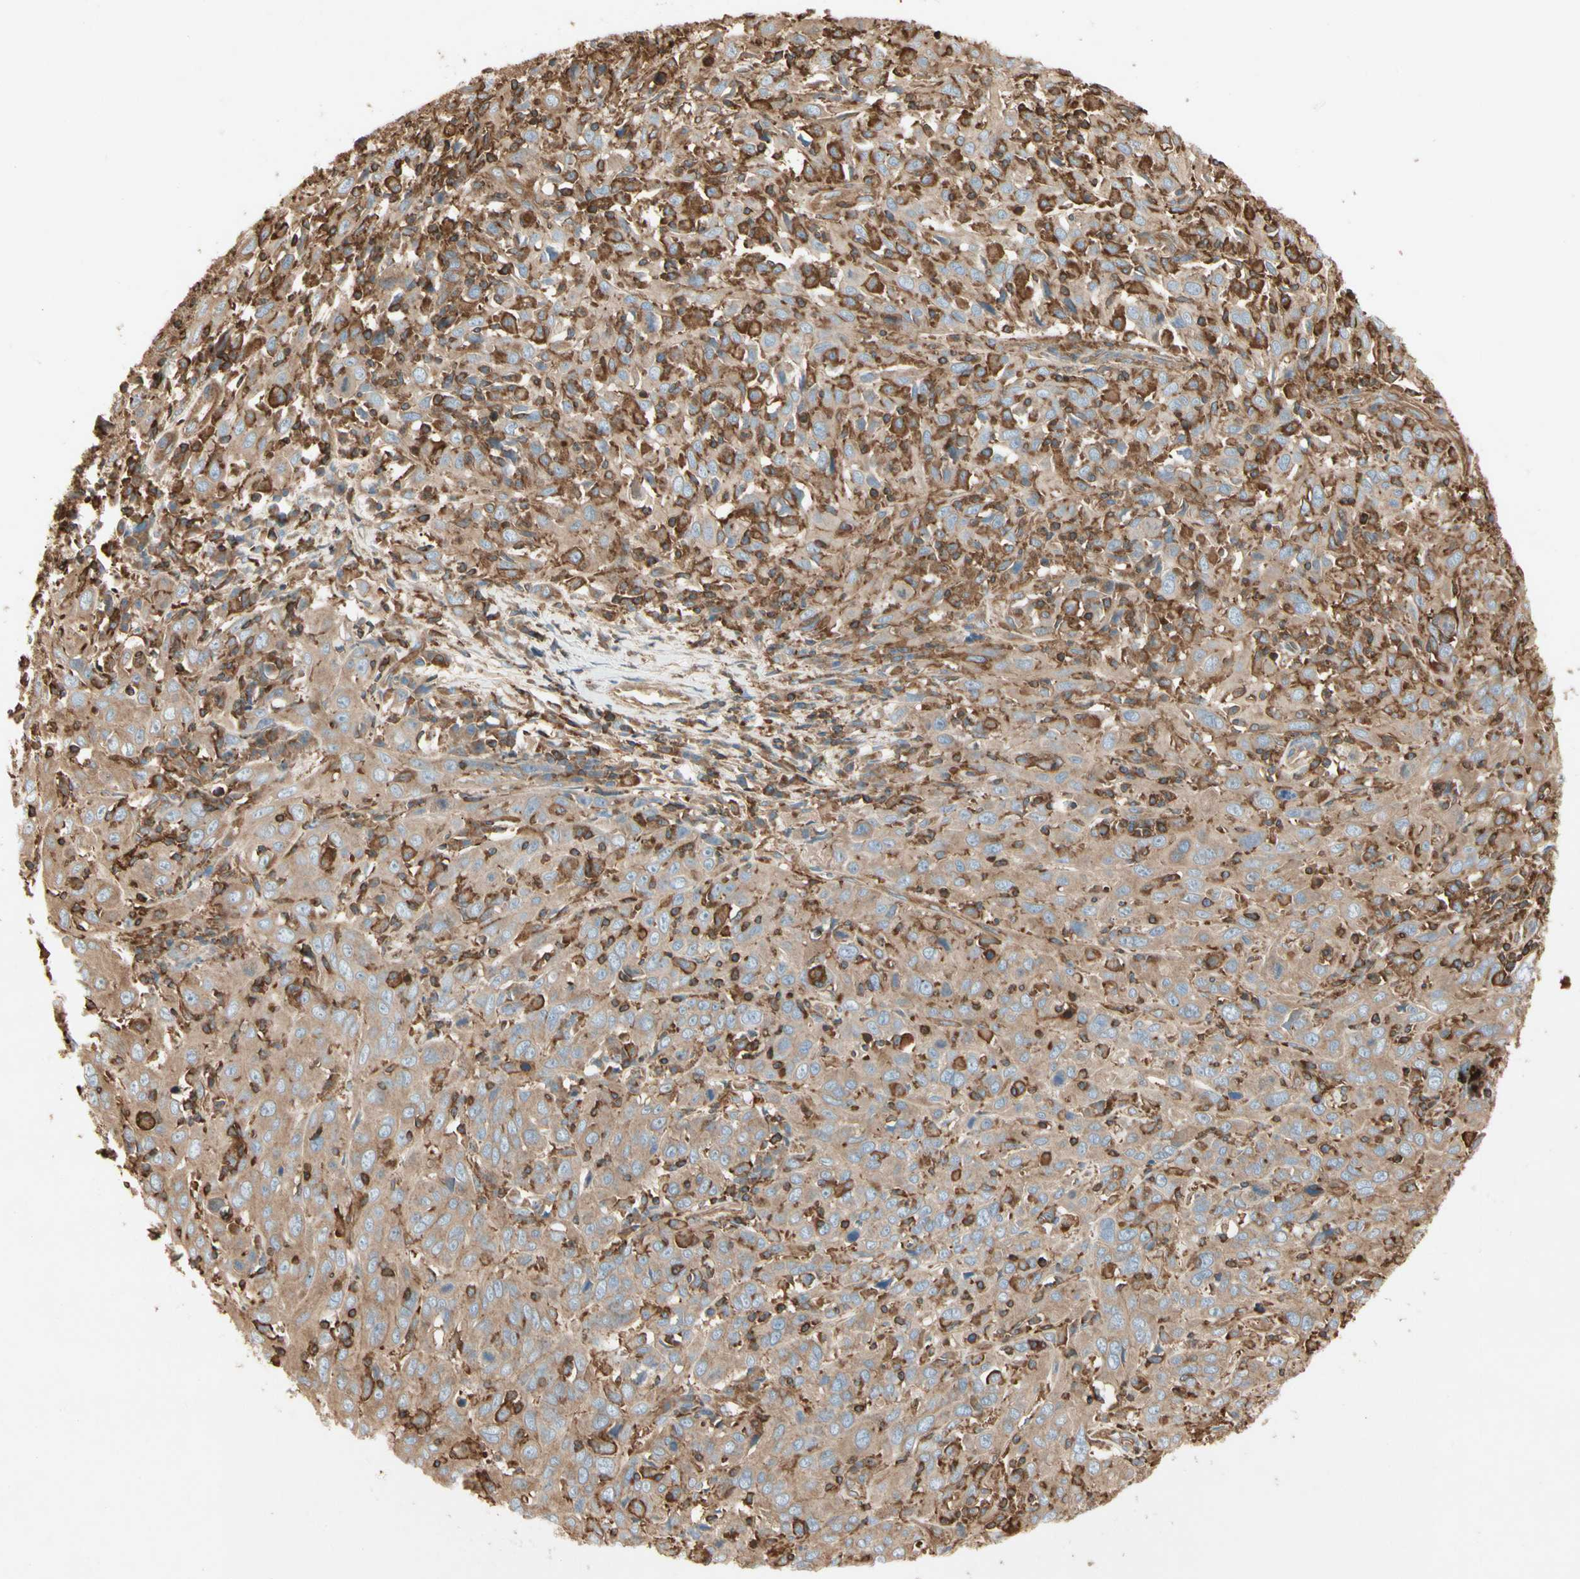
{"staining": {"intensity": "moderate", "quantity": ">75%", "location": "cytoplasmic/membranous"}, "tissue": "cervical cancer", "cell_type": "Tumor cells", "image_type": "cancer", "snomed": [{"axis": "morphology", "description": "Squamous cell carcinoma, NOS"}, {"axis": "topography", "description": "Cervix"}], "caption": "Cervical squamous cell carcinoma stained for a protein shows moderate cytoplasmic/membranous positivity in tumor cells.", "gene": "ARPC2", "patient": {"sex": "female", "age": 46}}